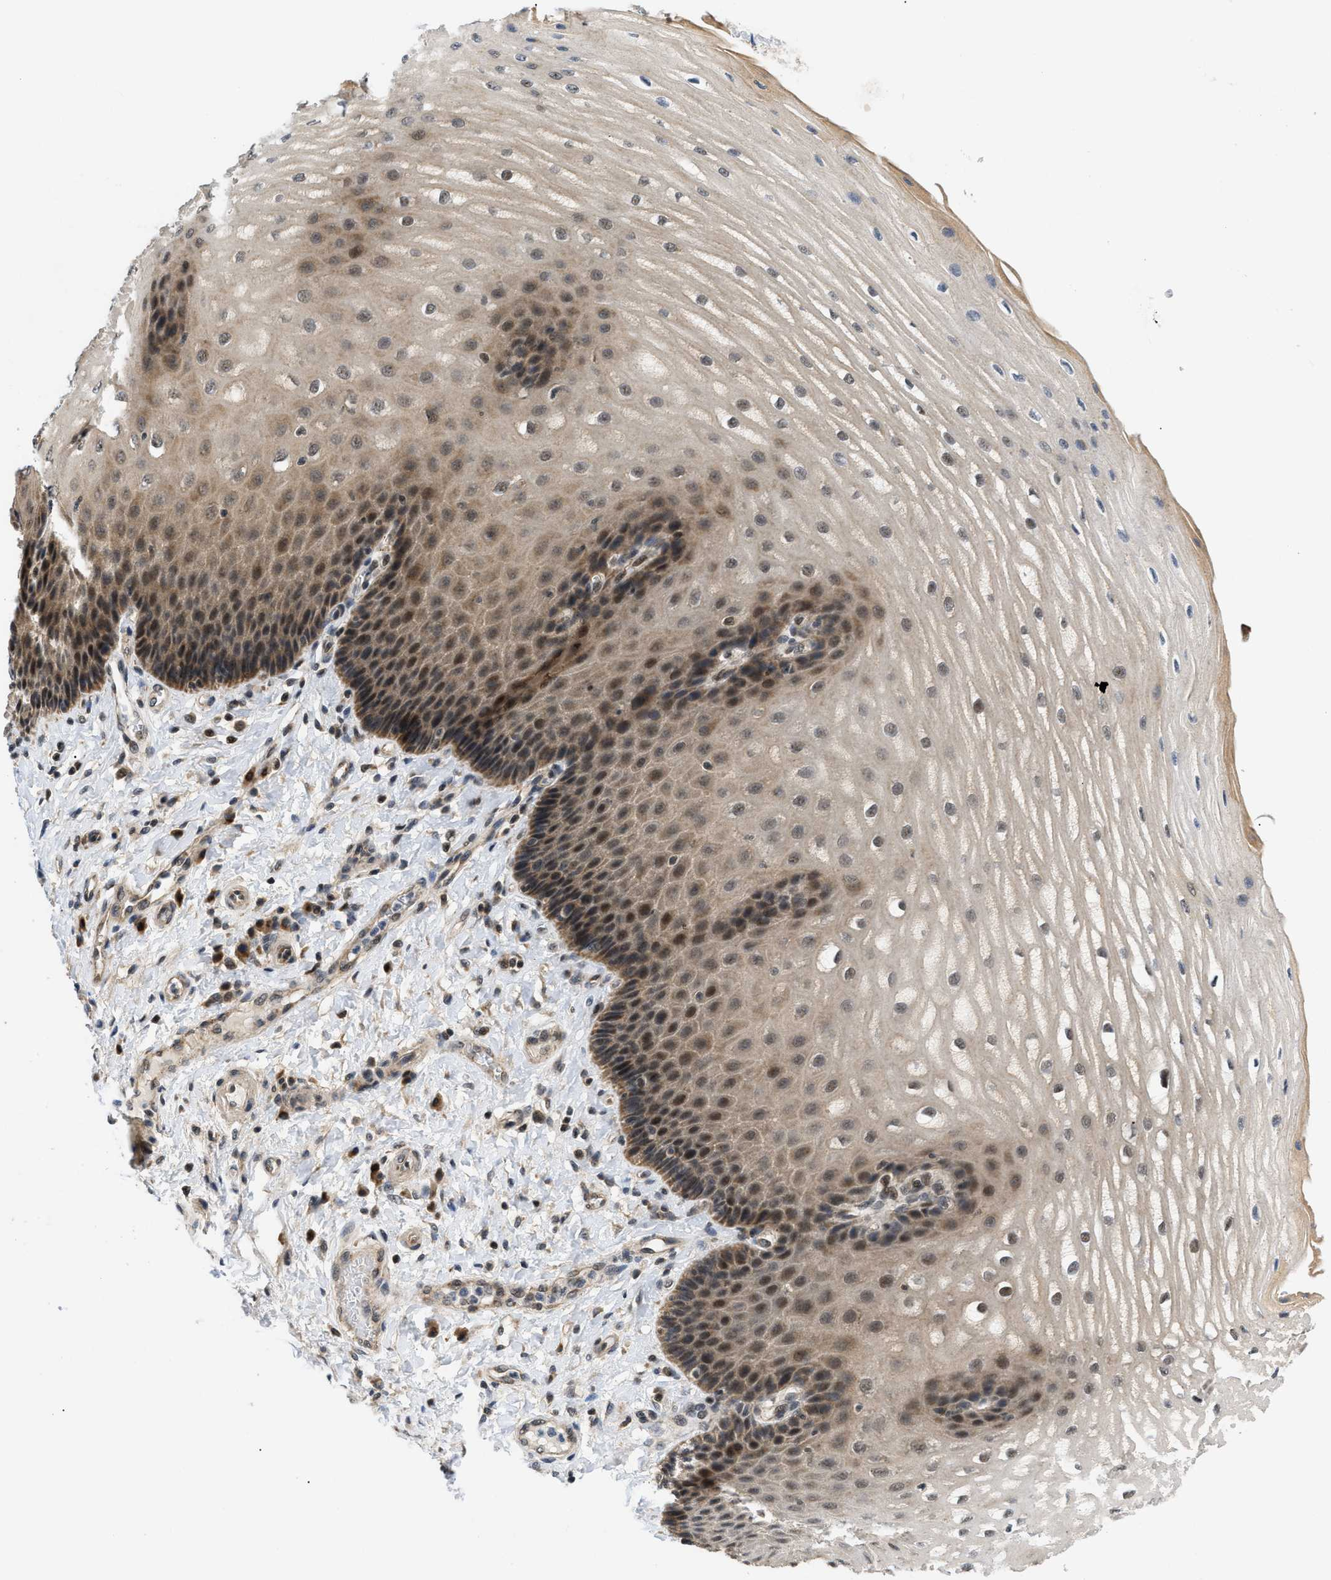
{"staining": {"intensity": "moderate", "quantity": ">75%", "location": "cytoplasmic/membranous,nuclear"}, "tissue": "esophagus", "cell_type": "Squamous epithelial cells", "image_type": "normal", "snomed": [{"axis": "morphology", "description": "Normal tissue, NOS"}, {"axis": "topography", "description": "Esophagus"}], "caption": "Squamous epithelial cells demonstrate moderate cytoplasmic/membranous,nuclear expression in about >75% of cells in normal esophagus.", "gene": "ZBTB11", "patient": {"sex": "male", "age": 54}}